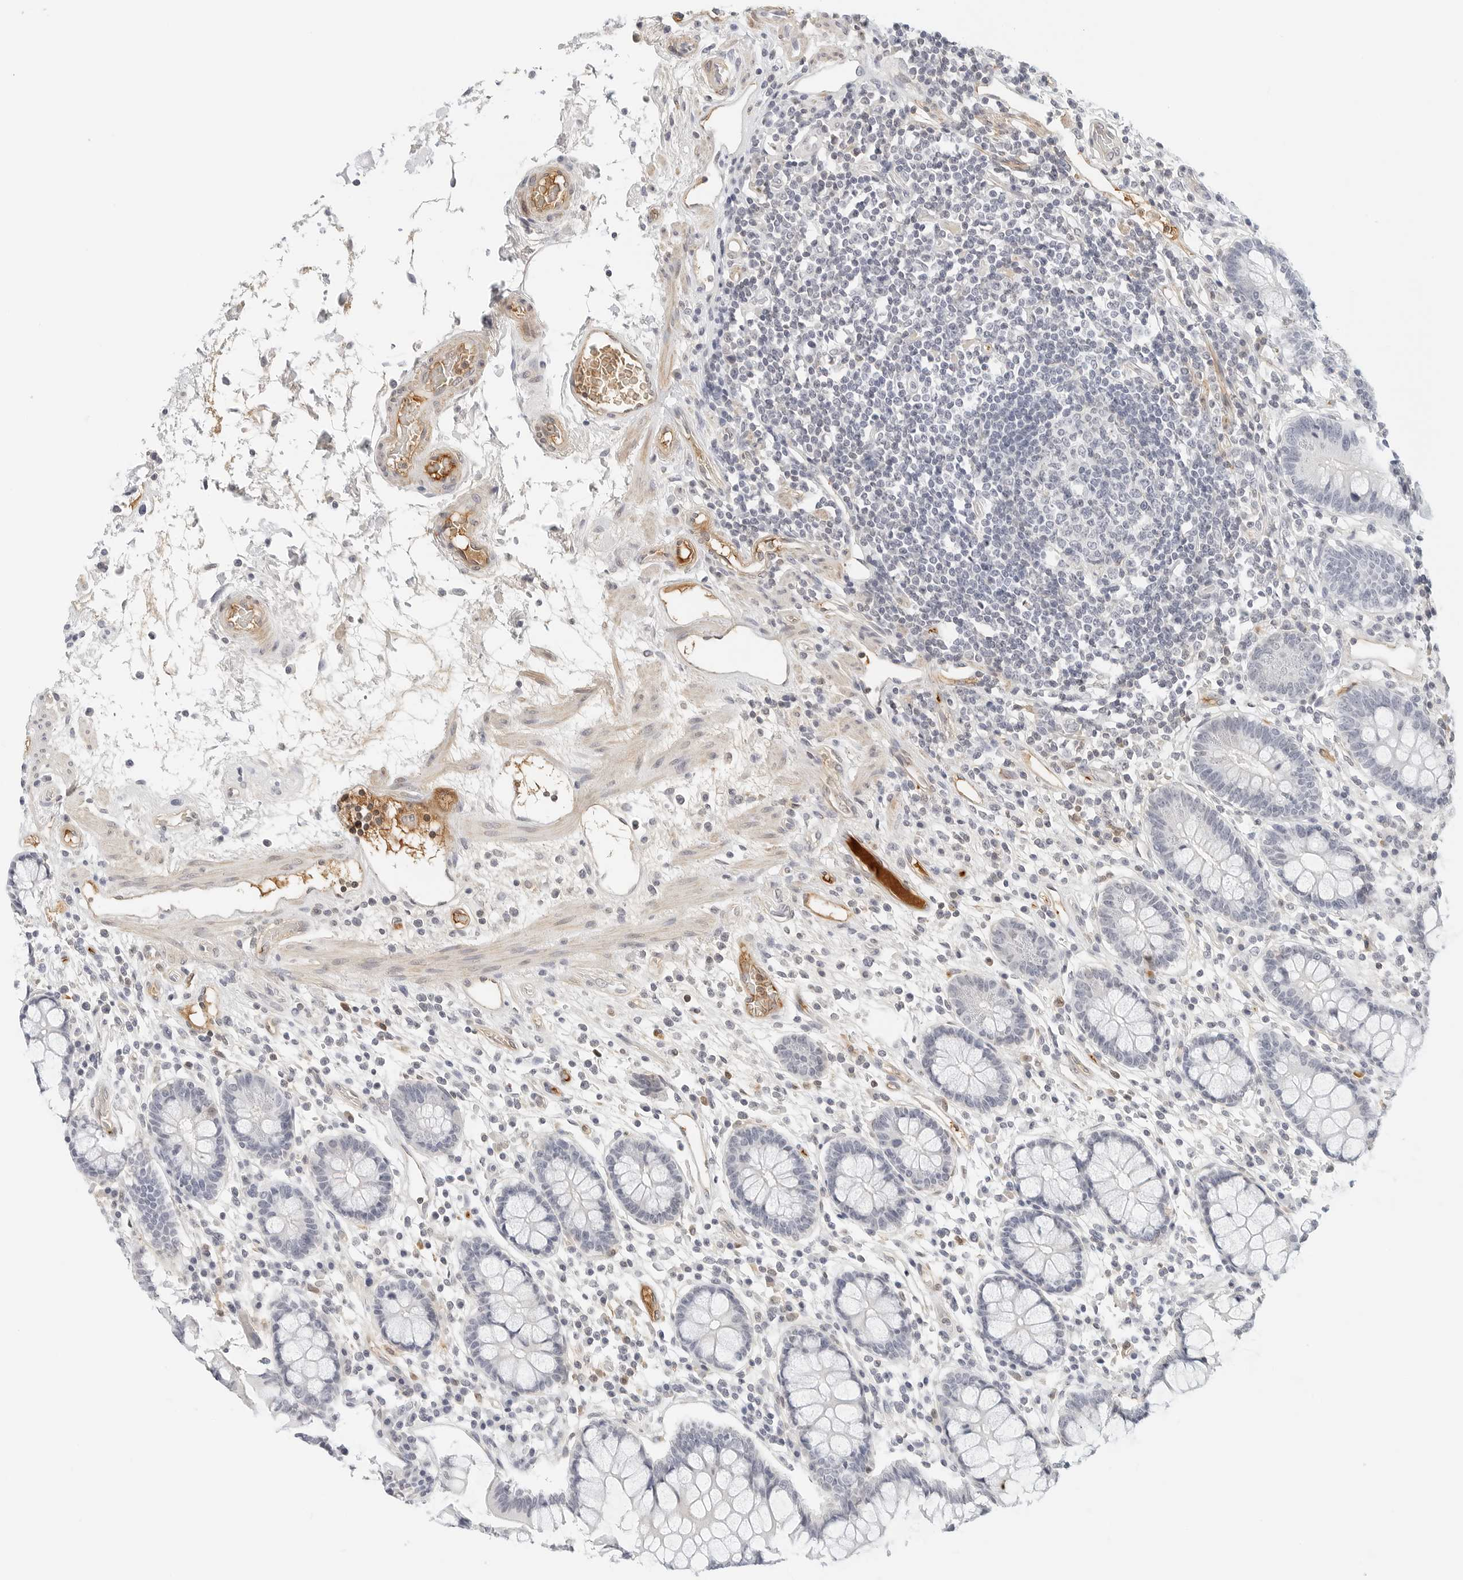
{"staining": {"intensity": "weak", "quantity": ">75%", "location": "cytoplasmic/membranous"}, "tissue": "colon", "cell_type": "Endothelial cells", "image_type": "normal", "snomed": [{"axis": "morphology", "description": "Normal tissue, NOS"}, {"axis": "topography", "description": "Colon"}], "caption": "Immunohistochemistry histopathology image of unremarkable human colon stained for a protein (brown), which exhibits low levels of weak cytoplasmic/membranous positivity in about >75% of endothelial cells.", "gene": "PKDCC", "patient": {"sex": "female", "age": 79}}